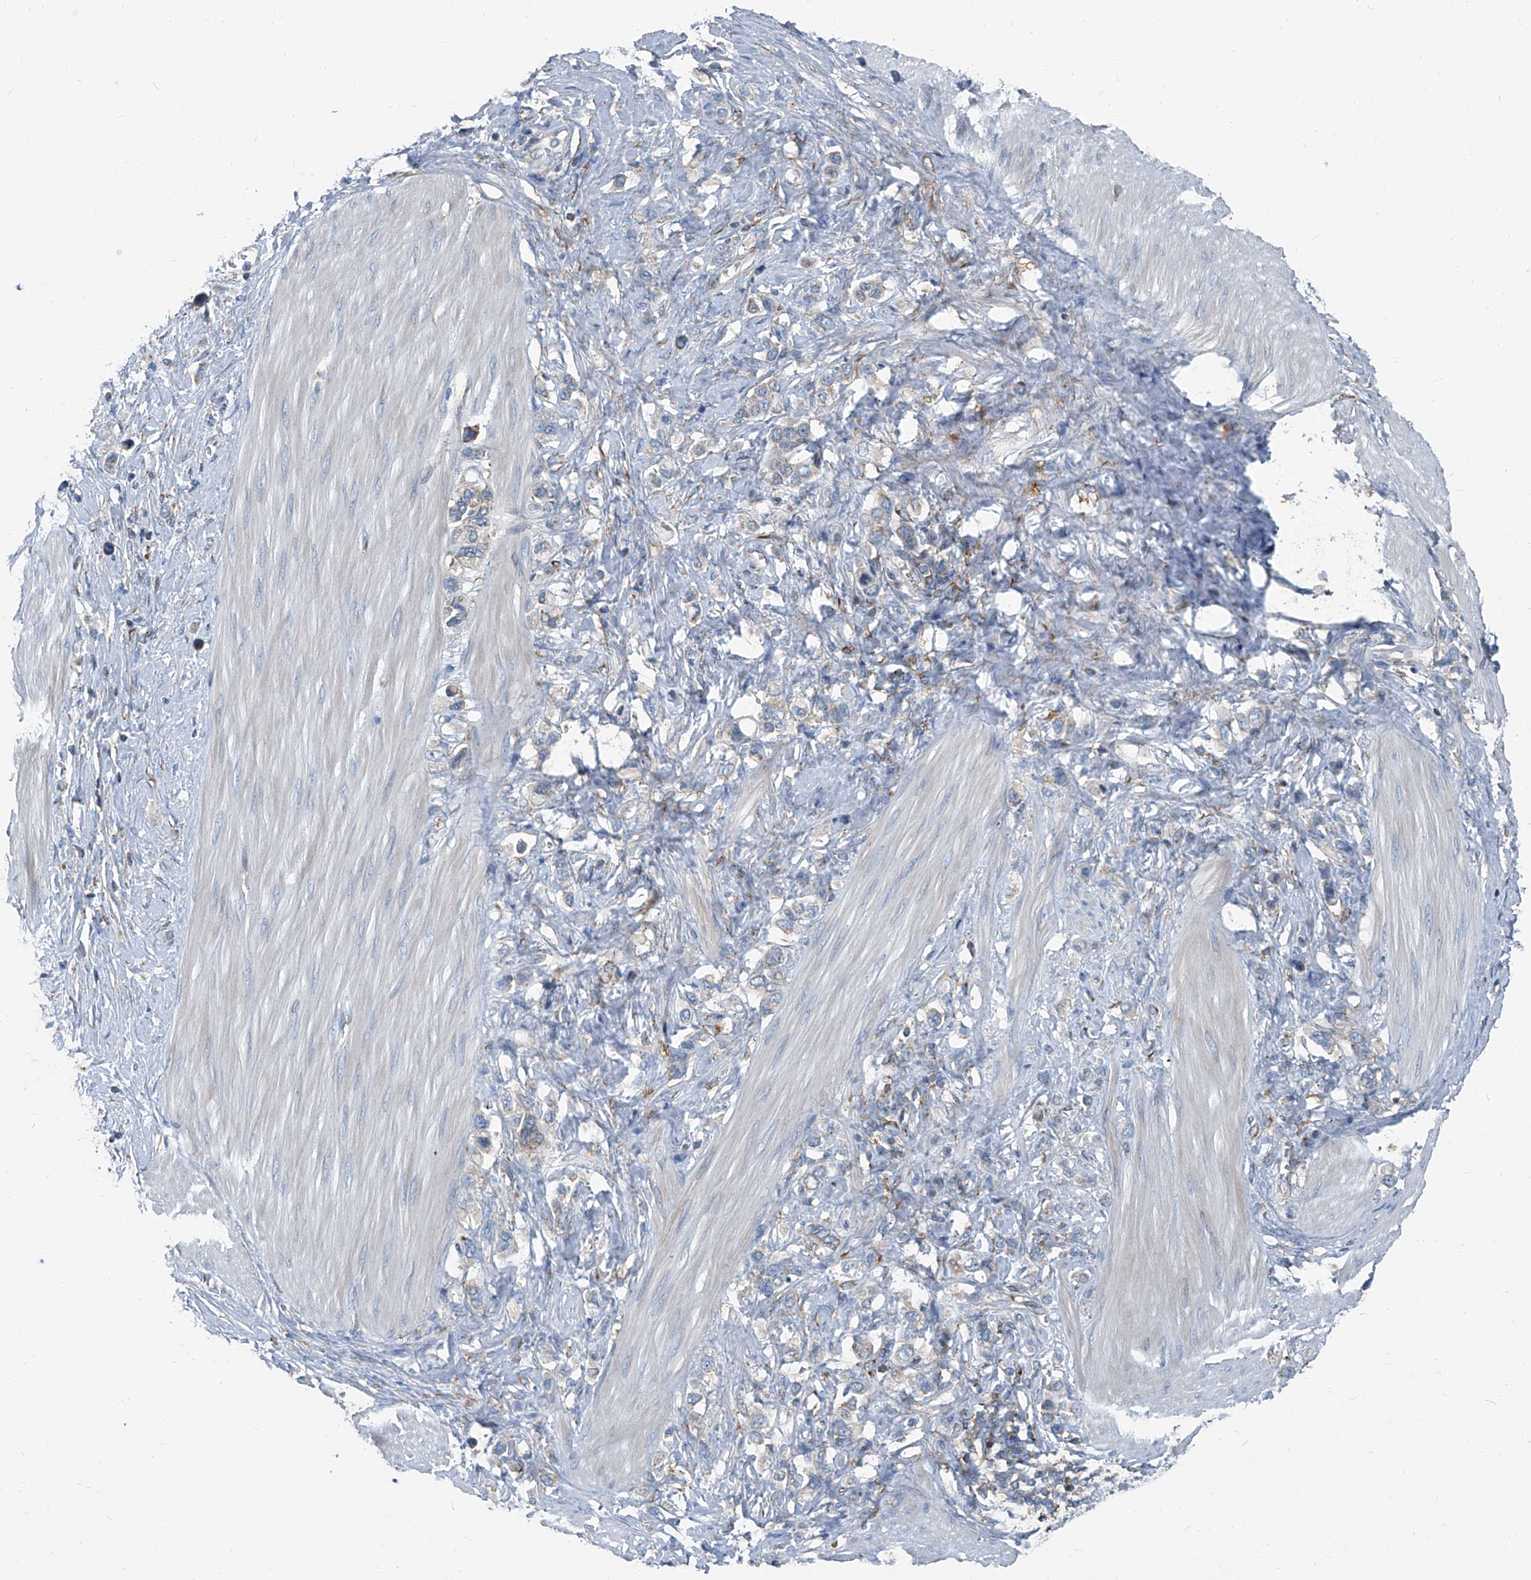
{"staining": {"intensity": "negative", "quantity": "none", "location": "none"}, "tissue": "stomach cancer", "cell_type": "Tumor cells", "image_type": "cancer", "snomed": [{"axis": "morphology", "description": "Adenocarcinoma, NOS"}, {"axis": "topography", "description": "Stomach"}], "caption": "This is an immunohistochemistry (IHC) photomicrograph of stomach adenocarcinoma. There is no positivity in tumor cells.", "gene": "SEPTIN7", "patient": {"sex": "female", "age": 65}}